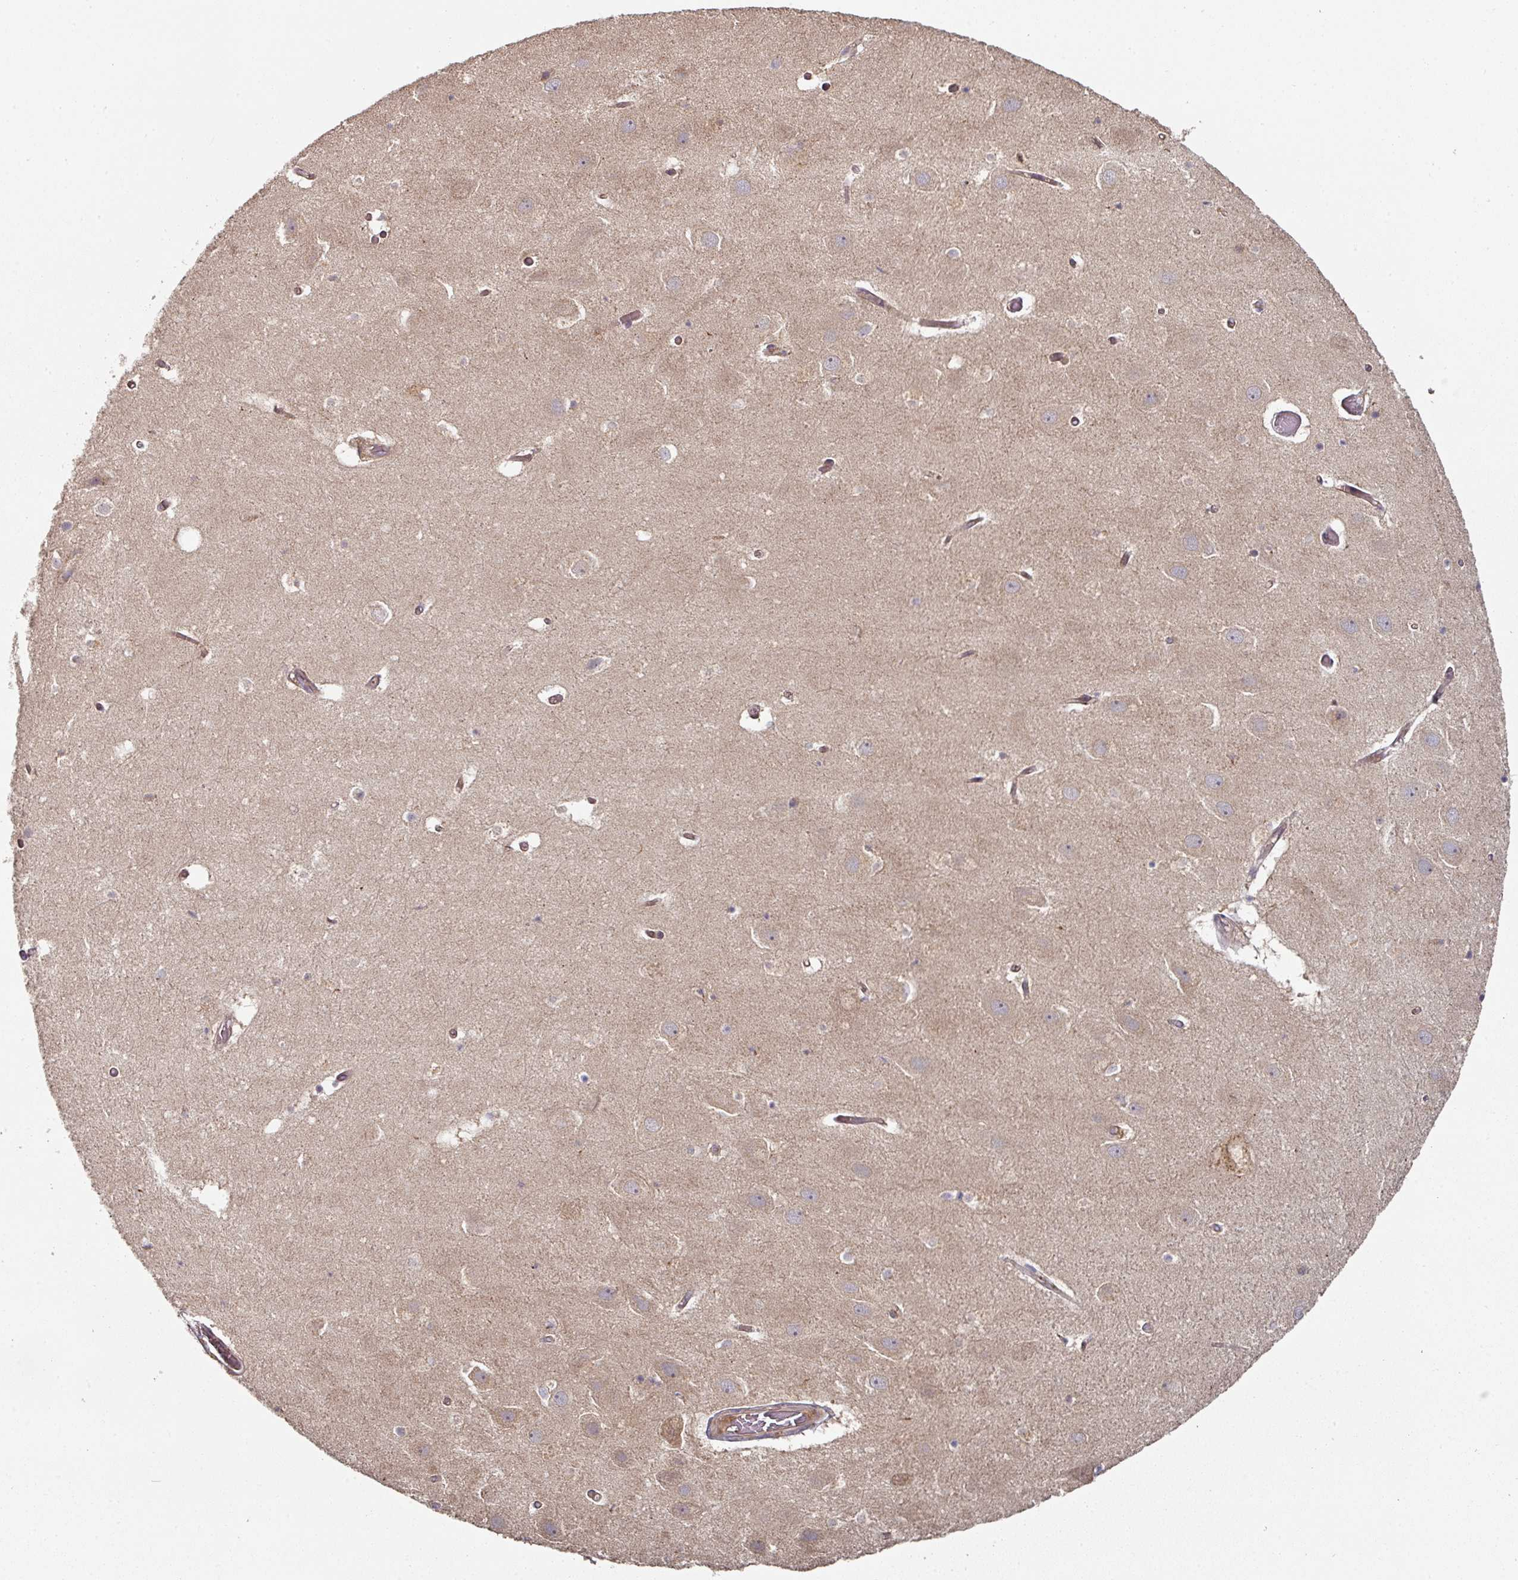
{"staining": {"intensity": "negative", "quantity": "none", "location": "none"}, "tissue": "hippocampus", "cell_type": "Glial cells", "image_type": "normal", "snomed": [{"axis": "morphology", "description": "Normal tissue, NOS"}, {"axis": "topography", "description": "Hippocampus"}], "caption": "A high-resolution micrograph shows immunohistochemistry staining of unremarkable hippocampus, which shows no significant positivity in glial cells. (IHC, brightfield microscopy, high magnification).", "gene": "DNAJC7", "patient": {"sex": "female", "age": 52}}